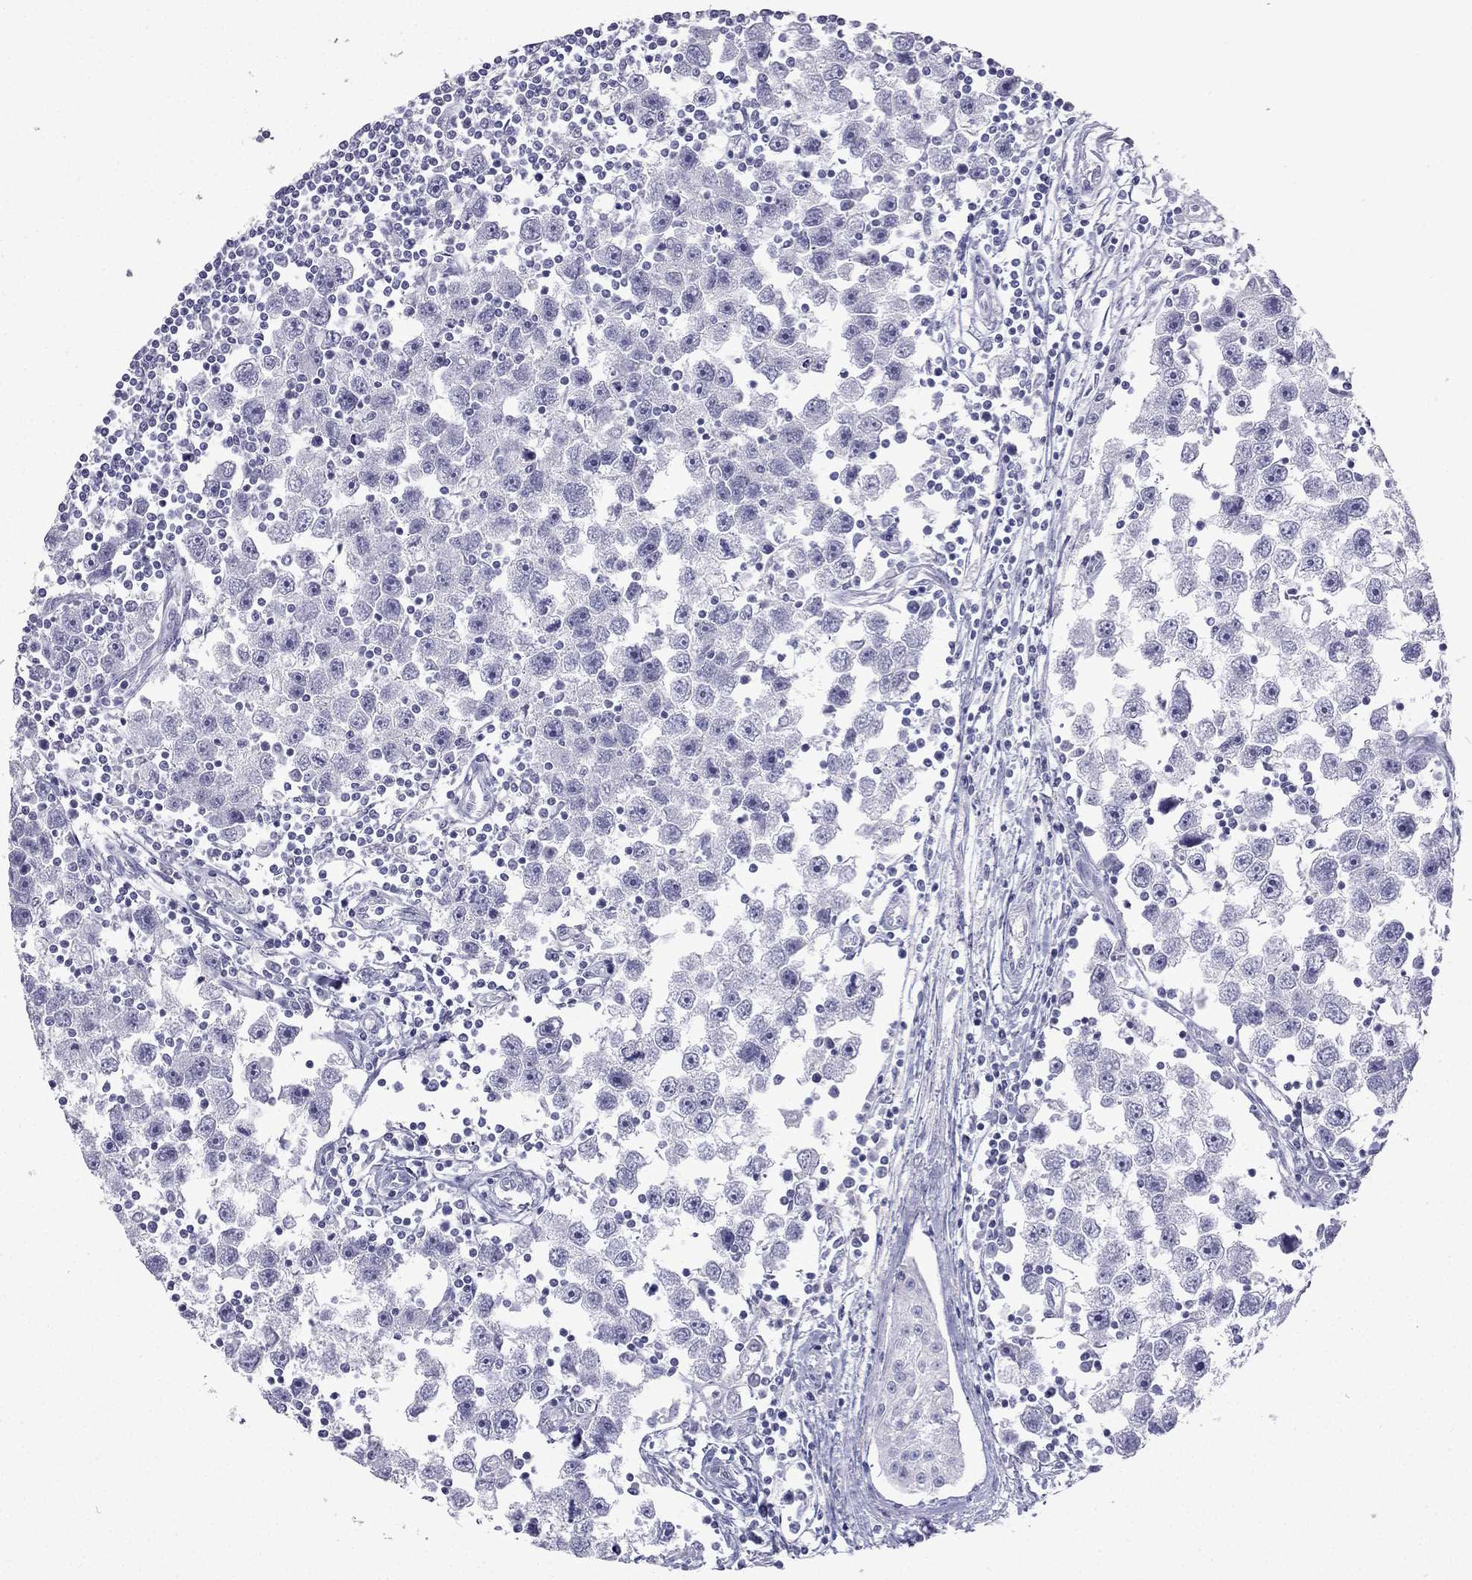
{"staining": {"intensity": "negative", "quantity": "none", "location": "none"}, "tissue": "testis cancer", "cell_type": "Tumor cells", "image_type": "cancer", "snomed": [{"axis": "morphology", "description": "Seminoma, NOS"}, {"axis": "topography", "description": "Testis"}], "caption": "Seminoma (testis) was stained to show a protein in brown. There is no significant staining in tumor cells.", "gene": "GJA8", "patient": {"sex": "male", "age": 30}}